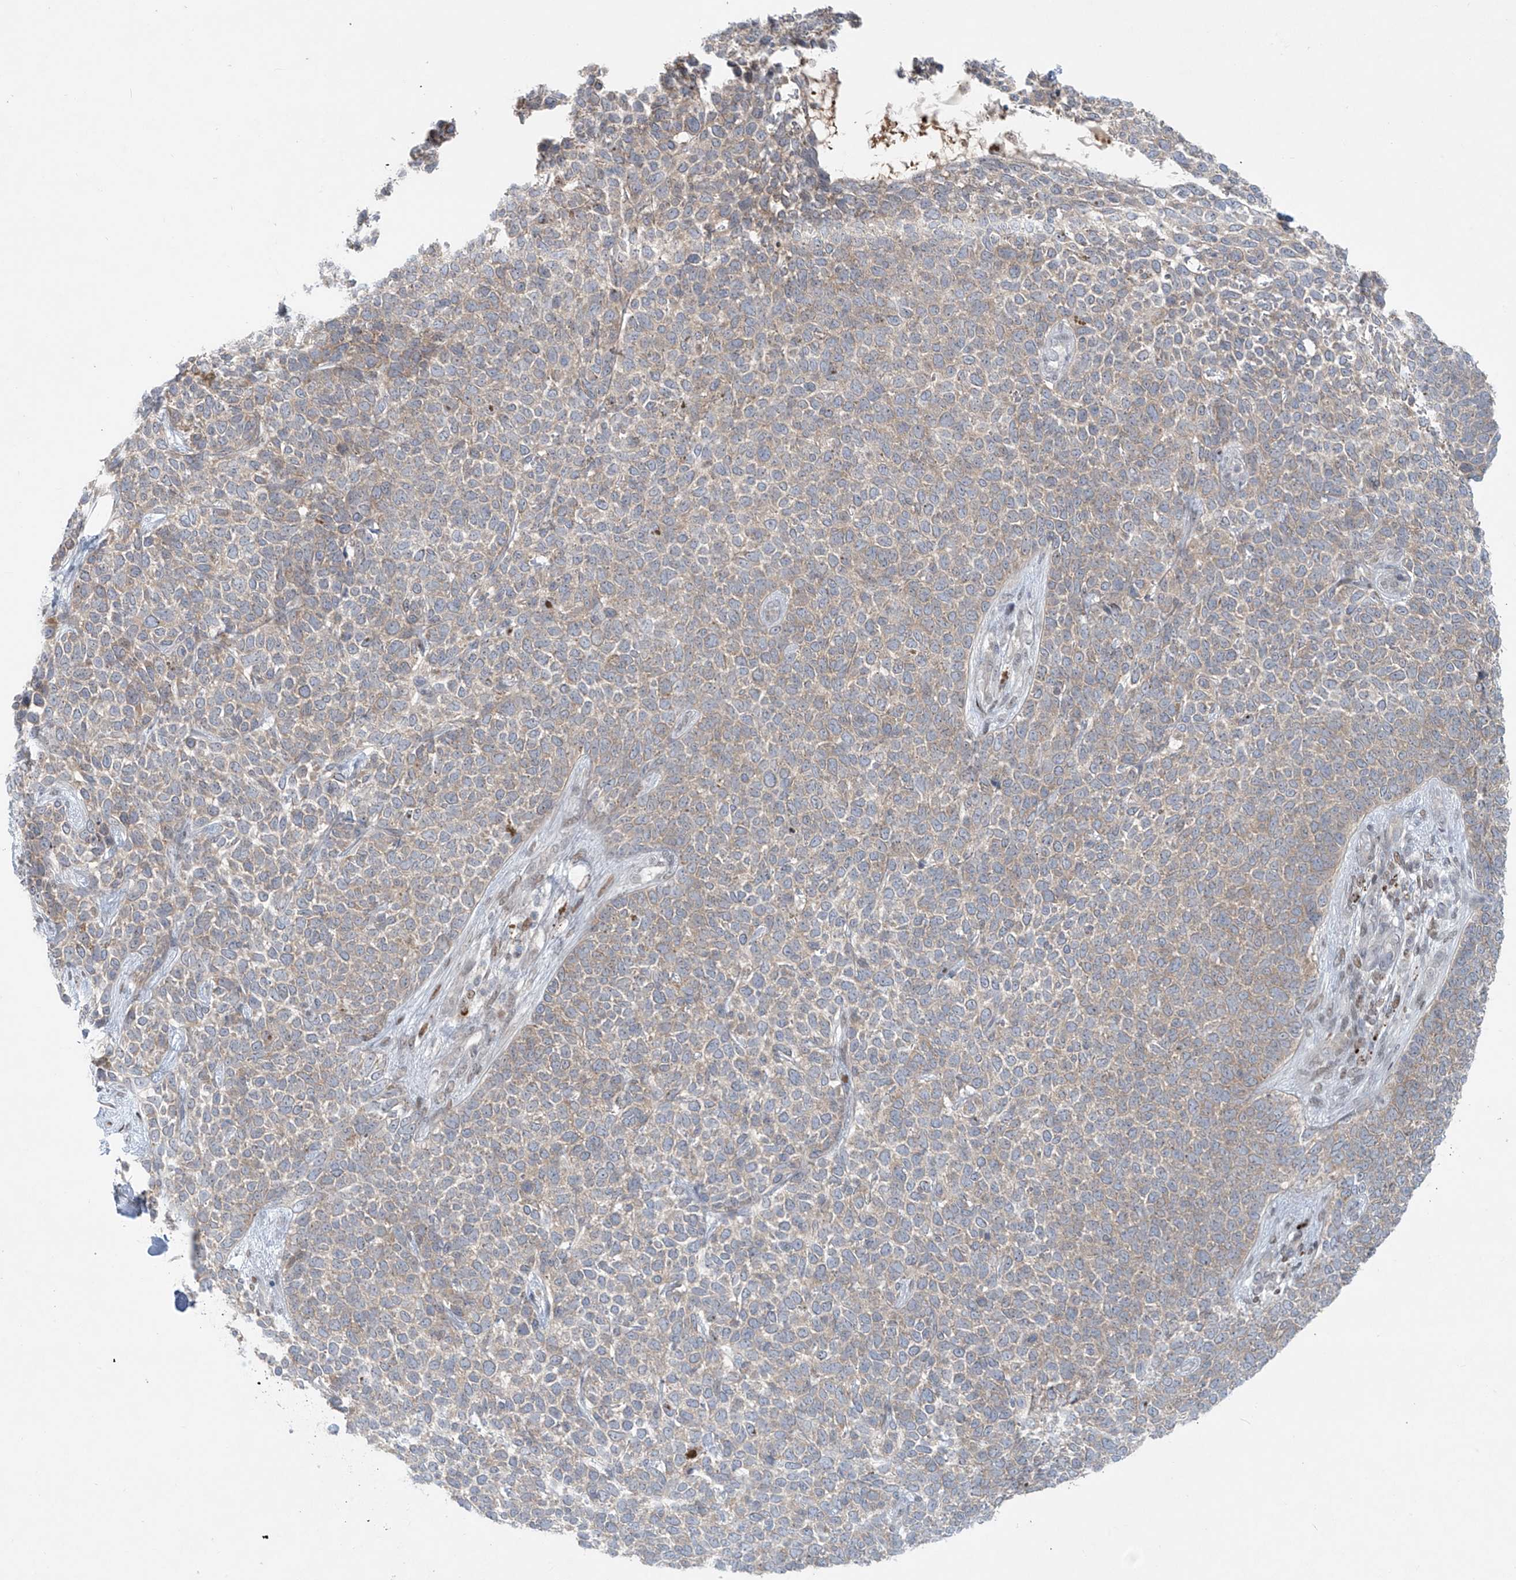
{"staining": {"intensity": "weak", "quantity": ">75%", "location": "cytoplasmic/membranous"}, "tissue": "skin cancer", "cell_type": "Tumor cells", "image_type": "cancer", "snomed": [{"axis": "morphology", "description": "Basal cell carcinoma"}, {"axis": "topography", "description": "Skin"}], "caption": "A photomicrograph showing weak cytoplasmic/membranous positivity in approximately >75% of tumor cells in skin cancer (basal cell carcinoma), as visualized by brown immunohistochemical staining.", "gene": "PPAT", "patient": {"sex": "female", "age": 84}}